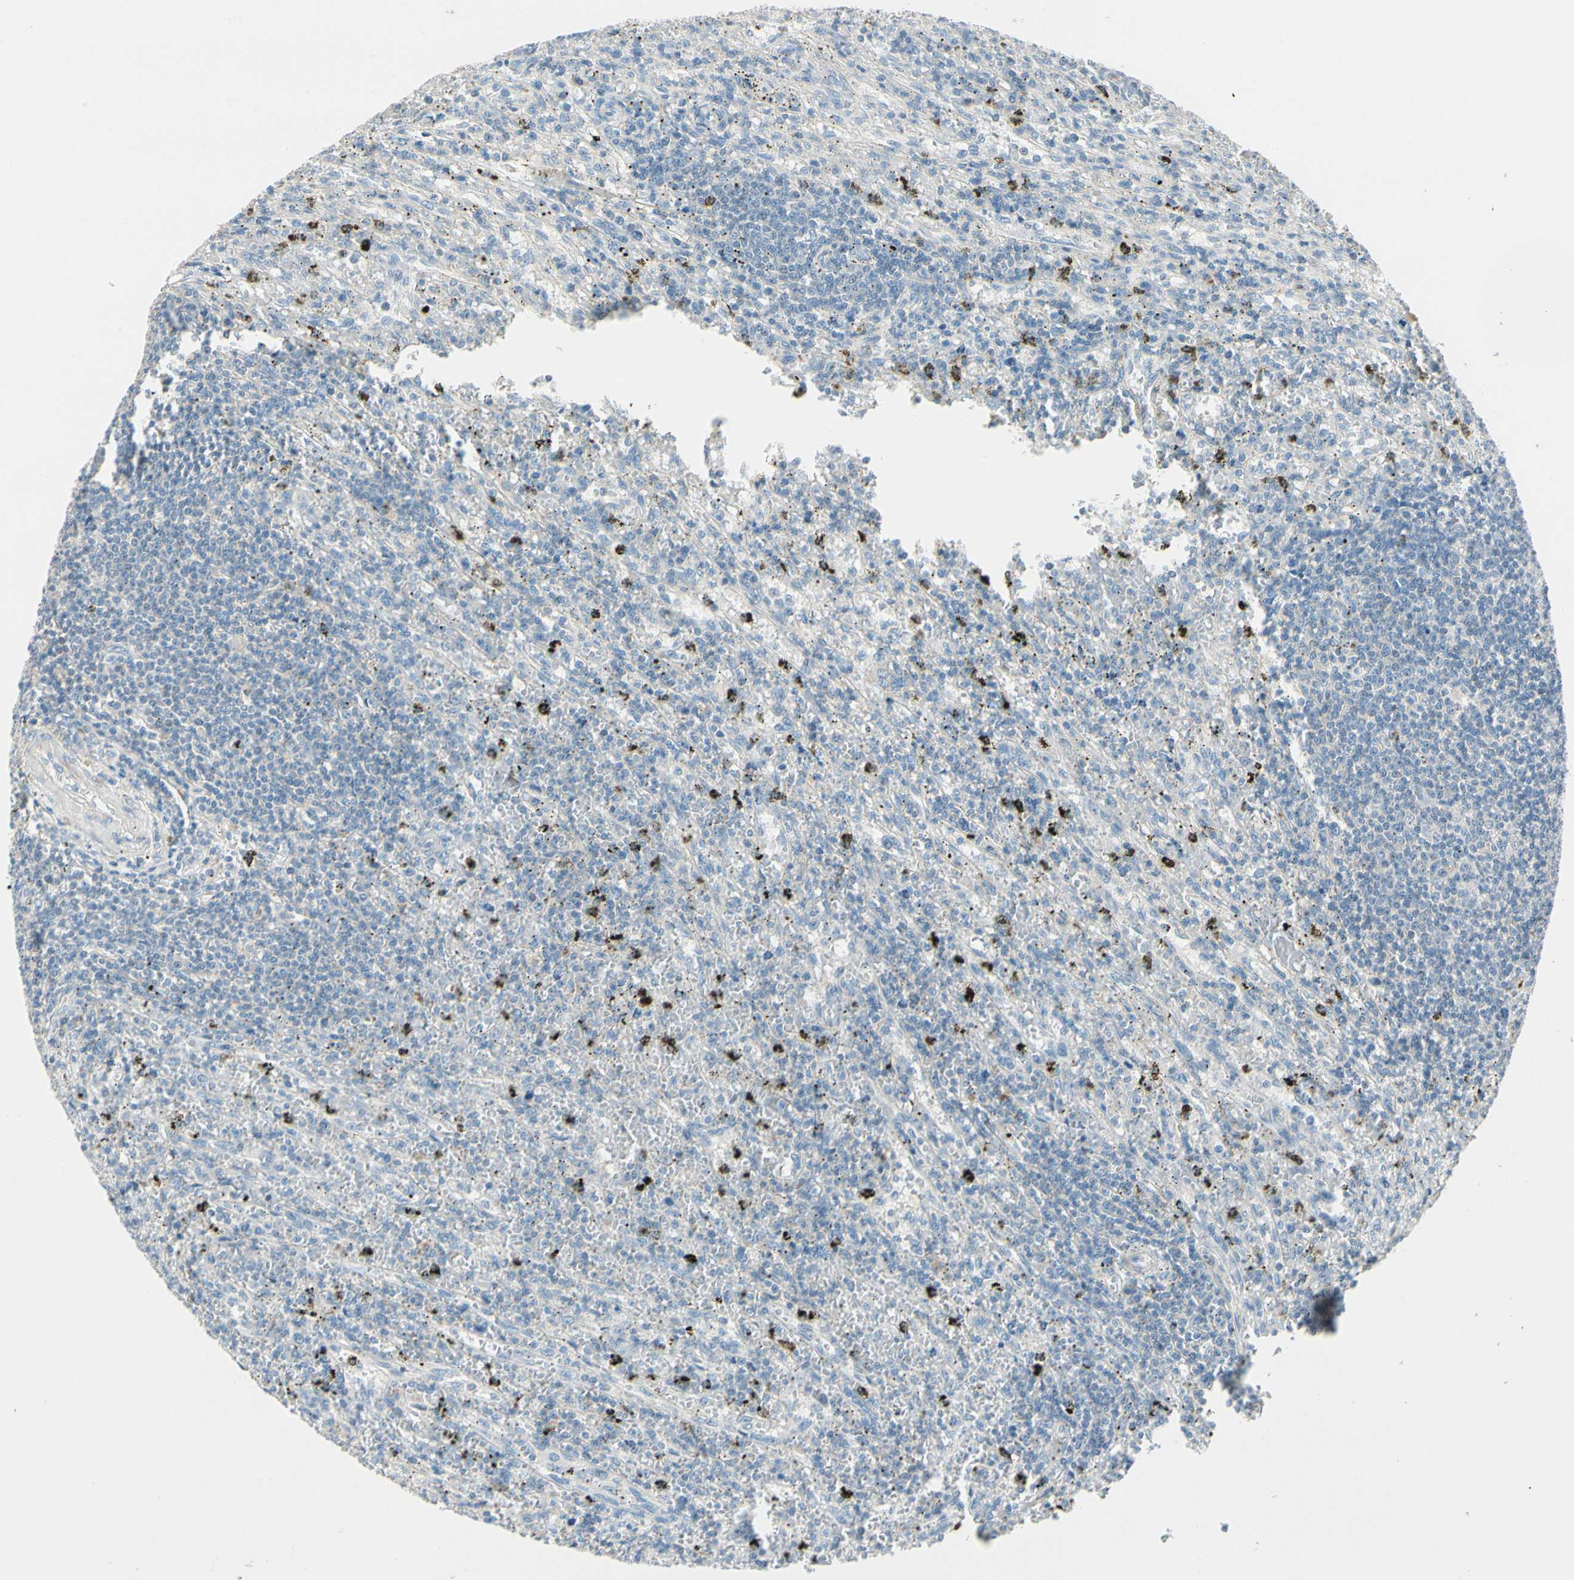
{"staining": {"intensity": "negative", "quantity": "none", "location": "none"}, "tissue": "lymphoma", "cell_type": "Tumor cells", "image_type": "cancer", "snomed": [{"axis": "morphology", "description": "Malignant lymphoma, non-Hodgkin's type, Low grade"}, {"axis": "topography", "description": "Spleen"}], "caption": "A histopathology image of lymphoma stained for a protein displays no brown staining in tumor cells.", "gene": "DUSP12", "patient": {"sex": "male", "age": 76}}